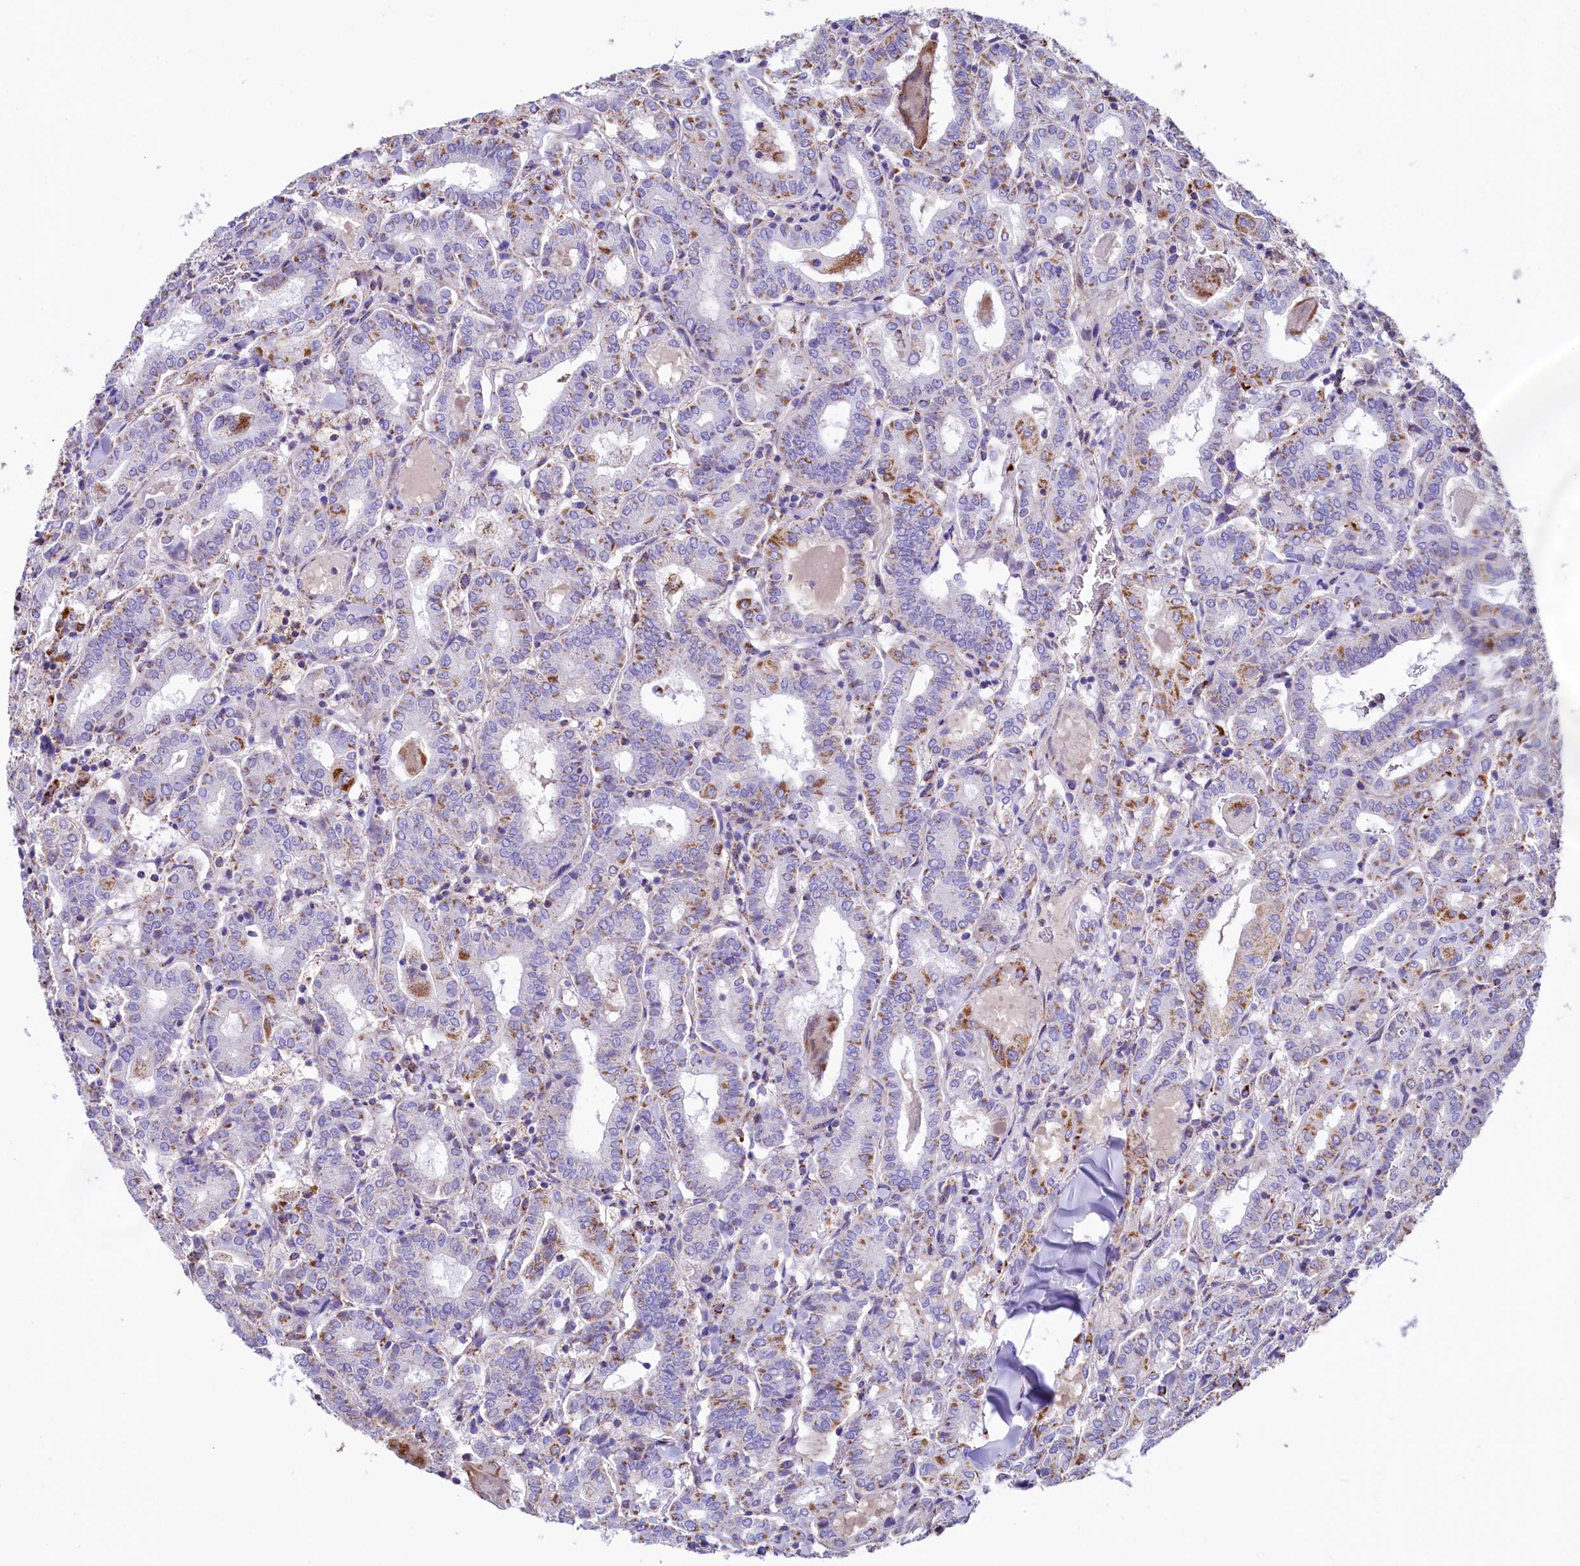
{"staining": {"intensity": "moderate", "quantity": "<25%", "location": "cytoplasmic/membranous"}, "tissue": "thyroid cancer", "cell_type": "Tumor cells", "image_type": "cancer", "snomed": [{"axis": "morphology", "description": "Papillary adenocarcinoma, NOS"}, {"axis": "topography", "description": "Thyroid gland"}], "caption": "Immunohistochemical staining of thyroid cancer (papillary adenocarcinoma) exhibits moderate cytoplasmic/membranous protein staining in approximately <25% of tumor cells.", "gene": "IDH3A", "patient": {"sex": "female", "age": 72}}